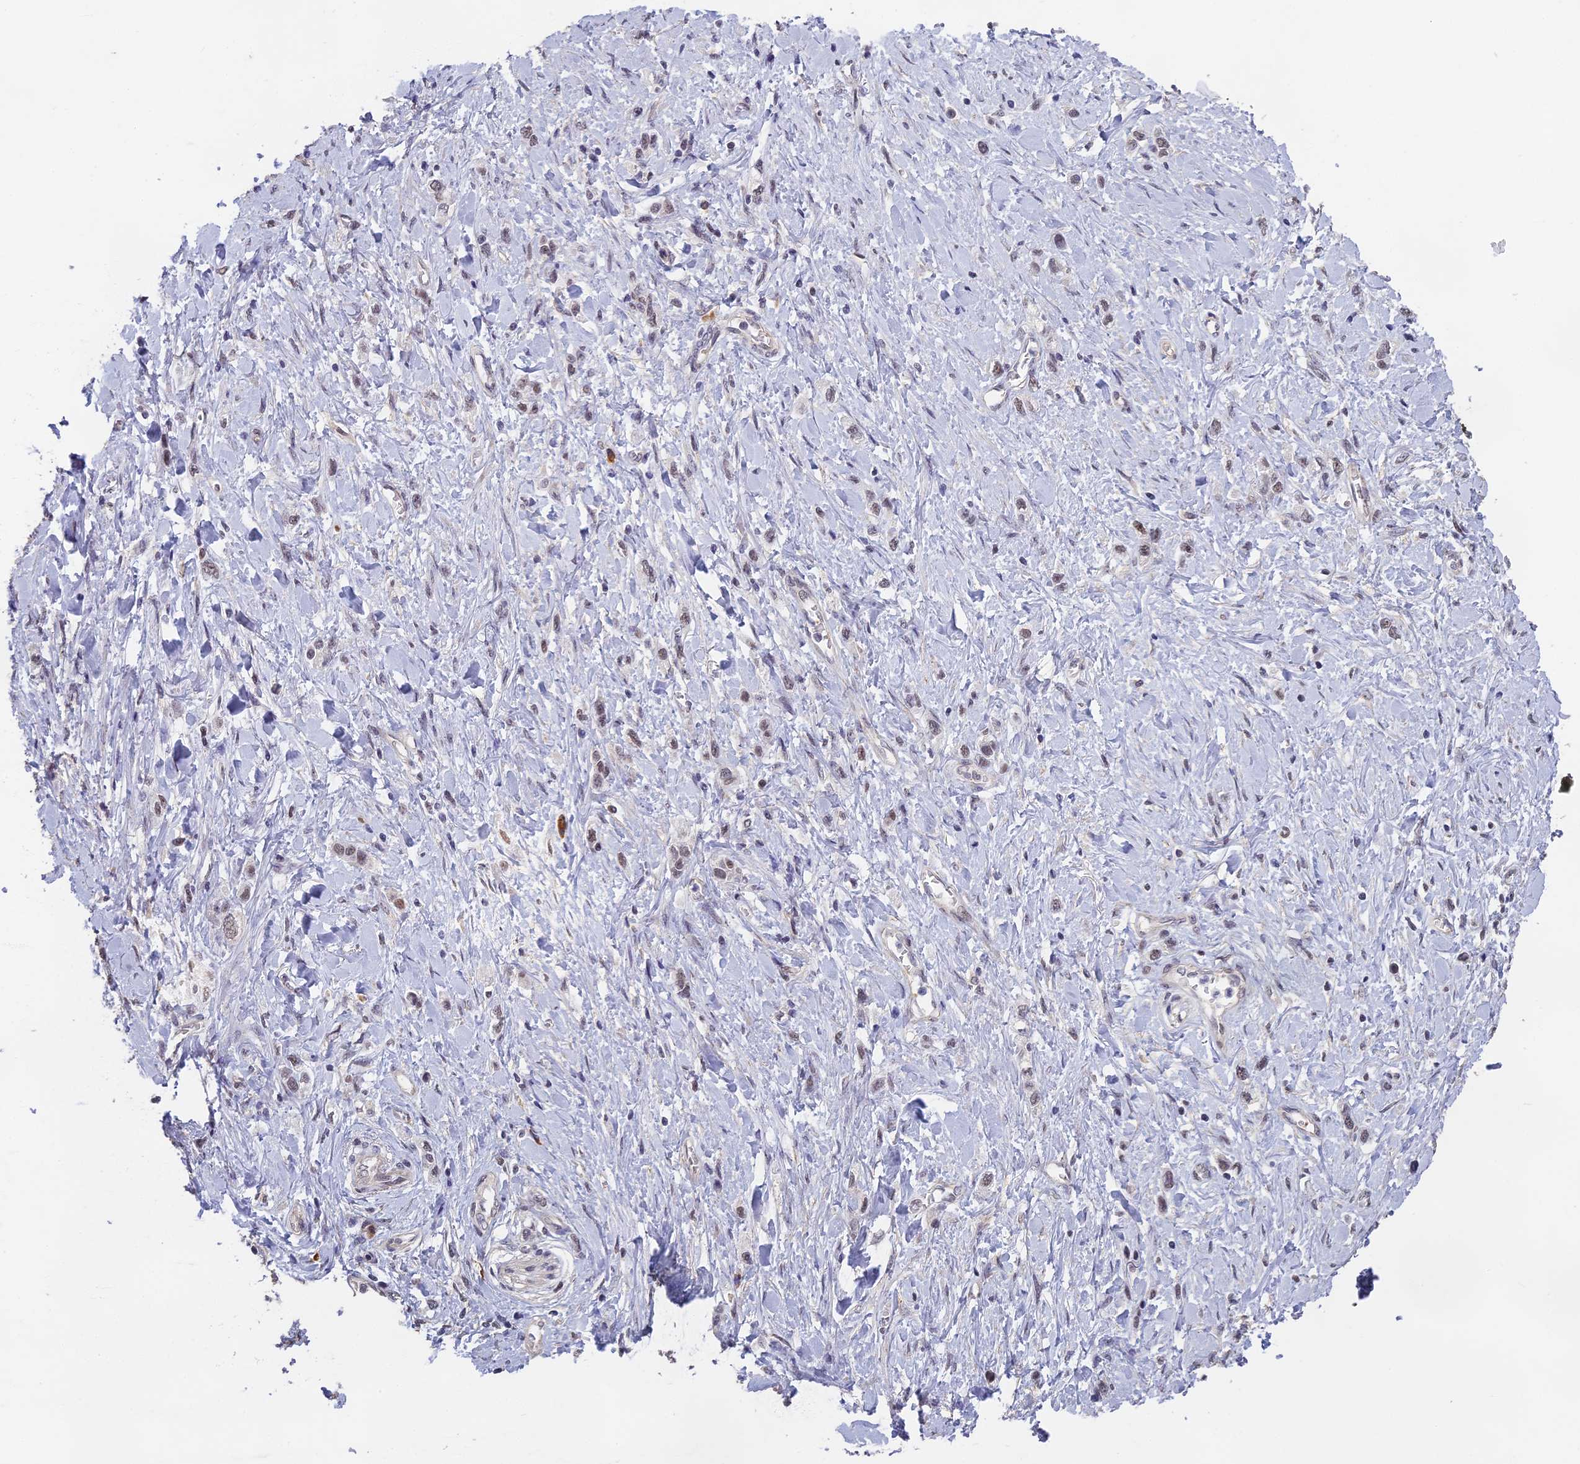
{"staining": {"intensity": "weak", "quantity": "25%-75%", "location": "nuclear"}, "tissue": "stomach cancer", "cell_type": "Tumor cells", "image_type": "cancer", "snomed": [{"axis": "morphology", "description": "Normal tissue, NOS"}, {"axis": "morphology", "description": "Adenocarcinoma, NOS"}, {"axis": "topography", "description": "Stomach, upper"}, {"axis": "topography", "description": "Stomach"}], "caption": "A histopathology image showing weak nuclear expression in about 25%-75% of tumor cells in adenocarcinoma (stomach), as visualized by brown immunohistochemical staining.", "gene": "MORF4L1", "patient": {"sex": "female", "age": 65}}